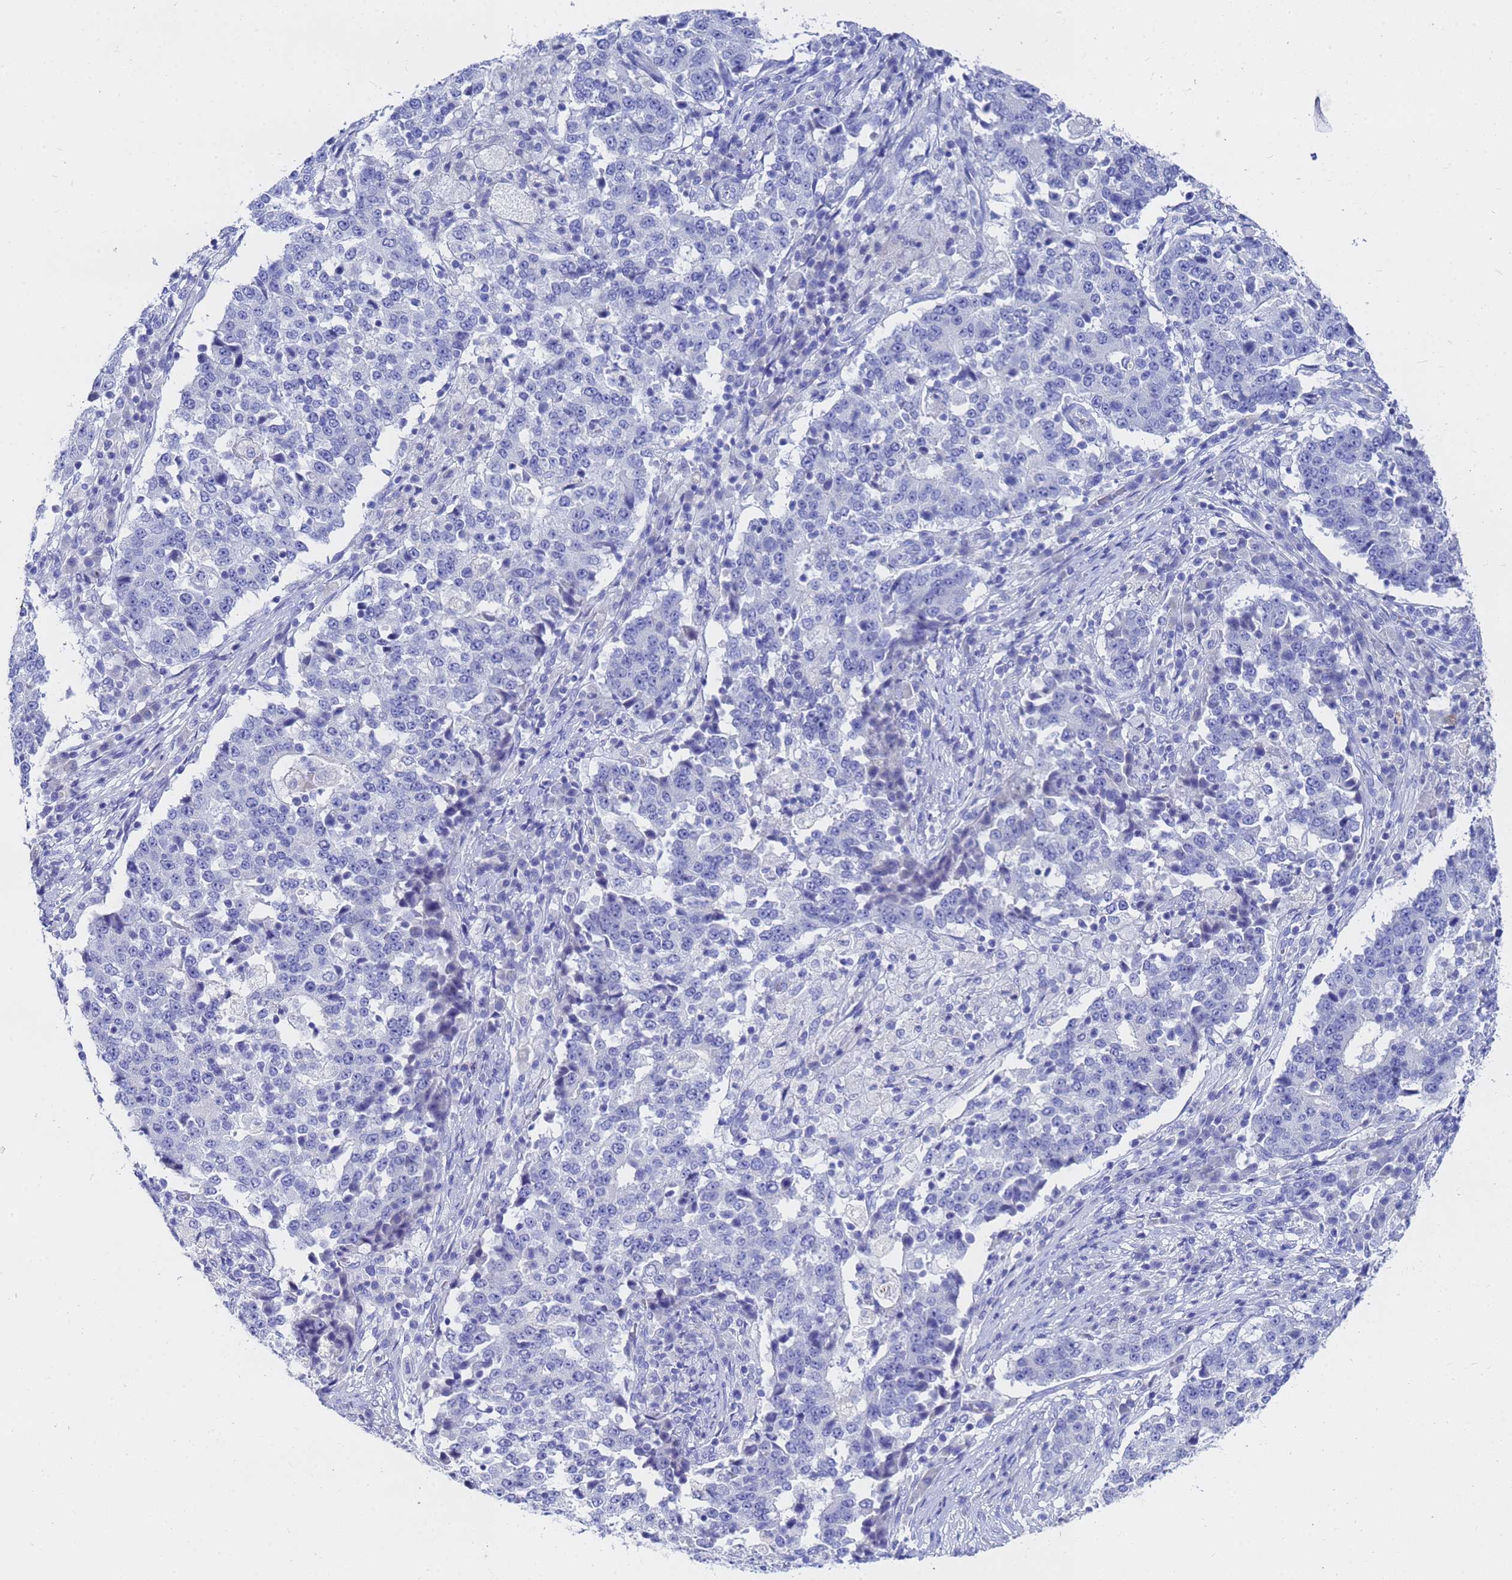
{"staining": {"intensity": "negative", "quantity": "none", "location": "none"}, "tissue": "stomach cancer", "cell_type": "Tumor cells", "image_type": "cancer", "snomed": [{"axis": "morphology", "description": "Adenocarcinoma, NOS"}, {"axis": "topography", "description": "Stomach"}], "caption": "This is an immunohistochemistry (IHC) histopathology image of human adenocarcinoma (stomach). There is no staining in tumor cells.", "gene": "C2orf72", "patient": {"sex": "male", "age": 59}}